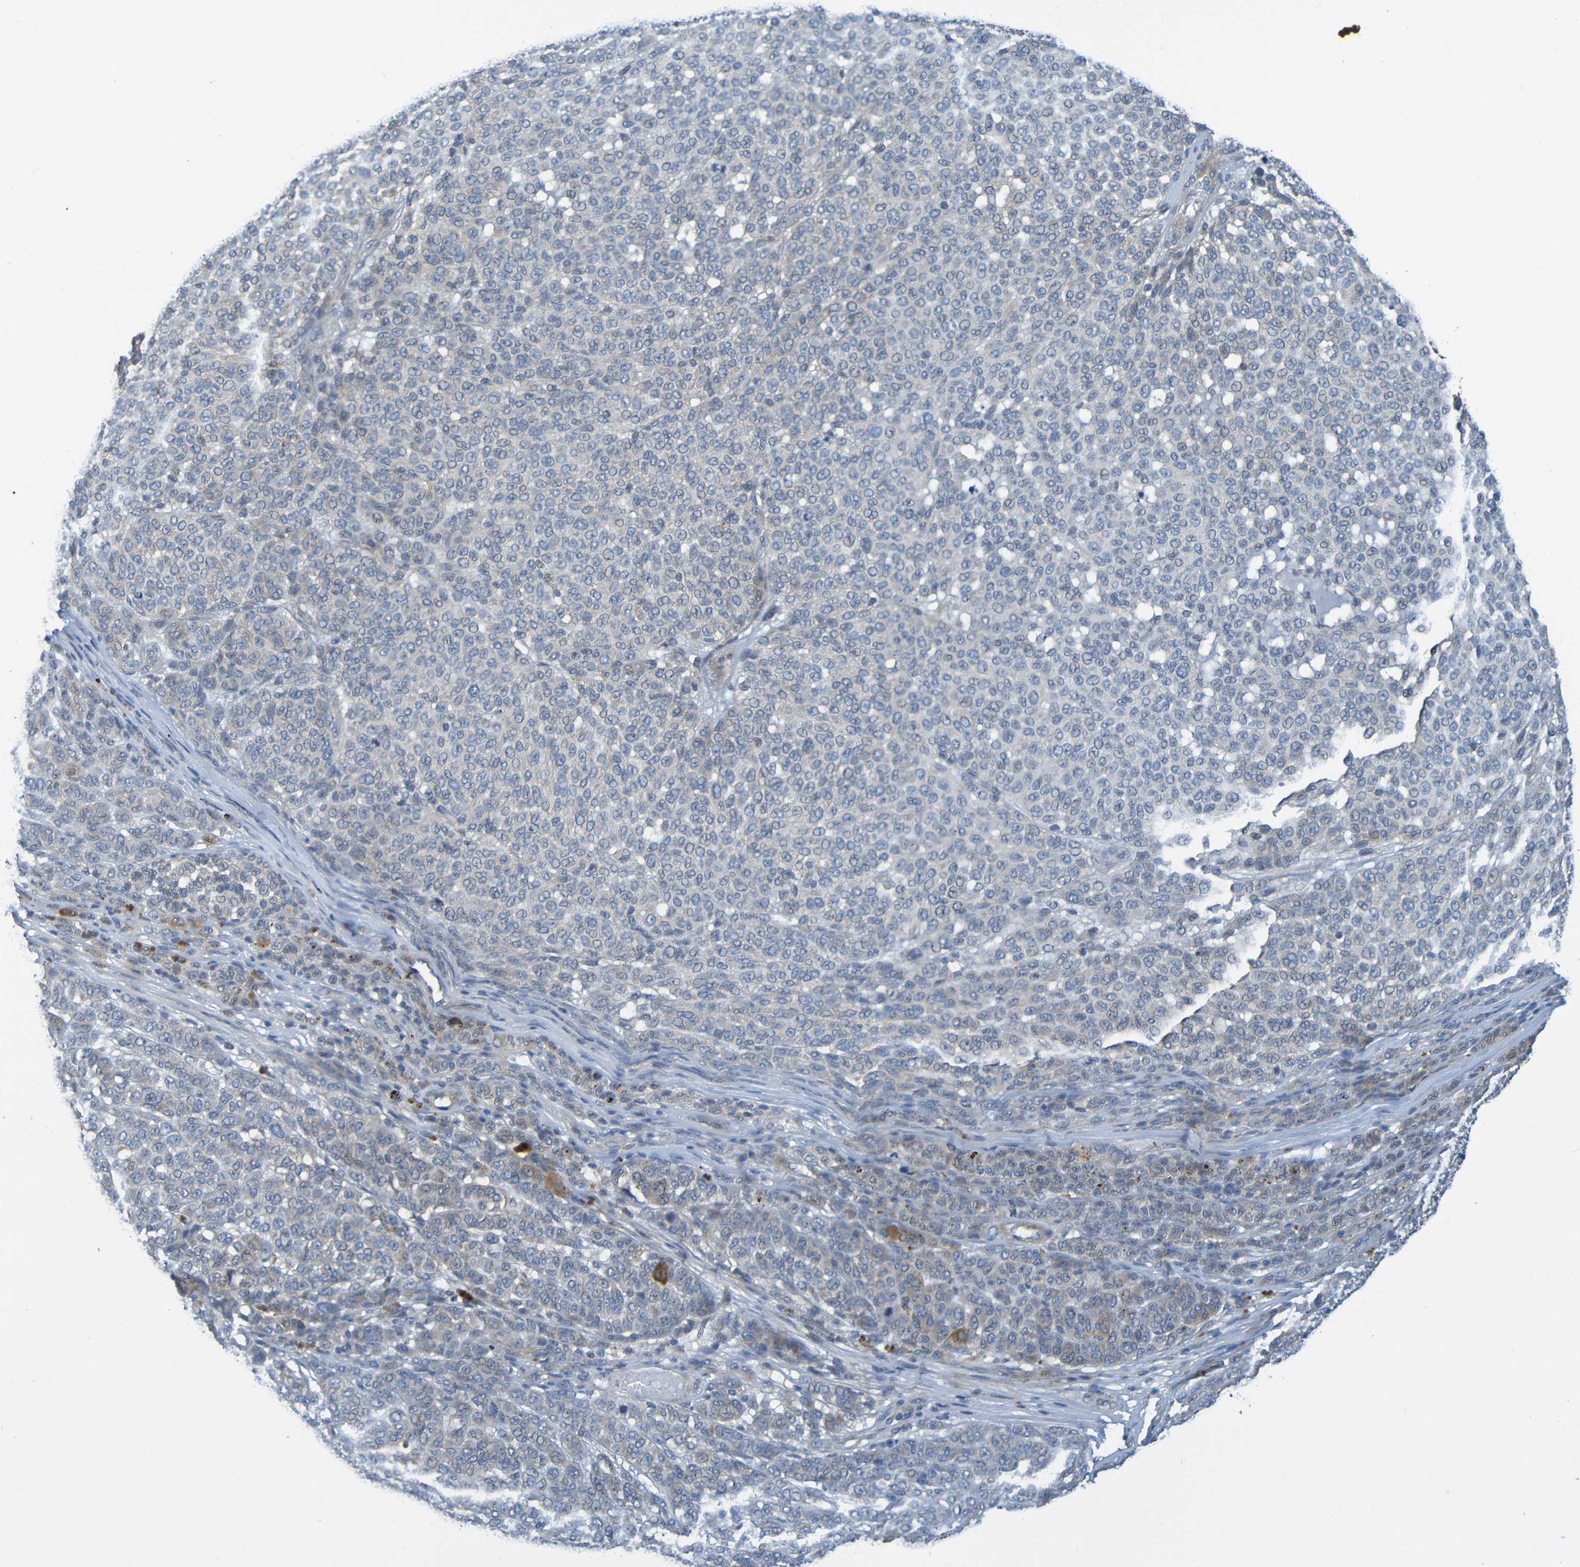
{"staining": {"intensity": "negative", "quantity": "none", "location": "none"}, "tissue": "melanoma", "cell_type": "Tumor cells", "image_type": "cancer", "snomed": [{"axis": "morphology", "description": "Malignant melanoma, NOS"}, {"axis": "topography", "description": "Skin"}], "caption": "The histopathology image demonstrates no significant staining in tumor cells of melanoma.", "gene": "CYP4F2", "patient": {"sex": "male", "age": 59}}